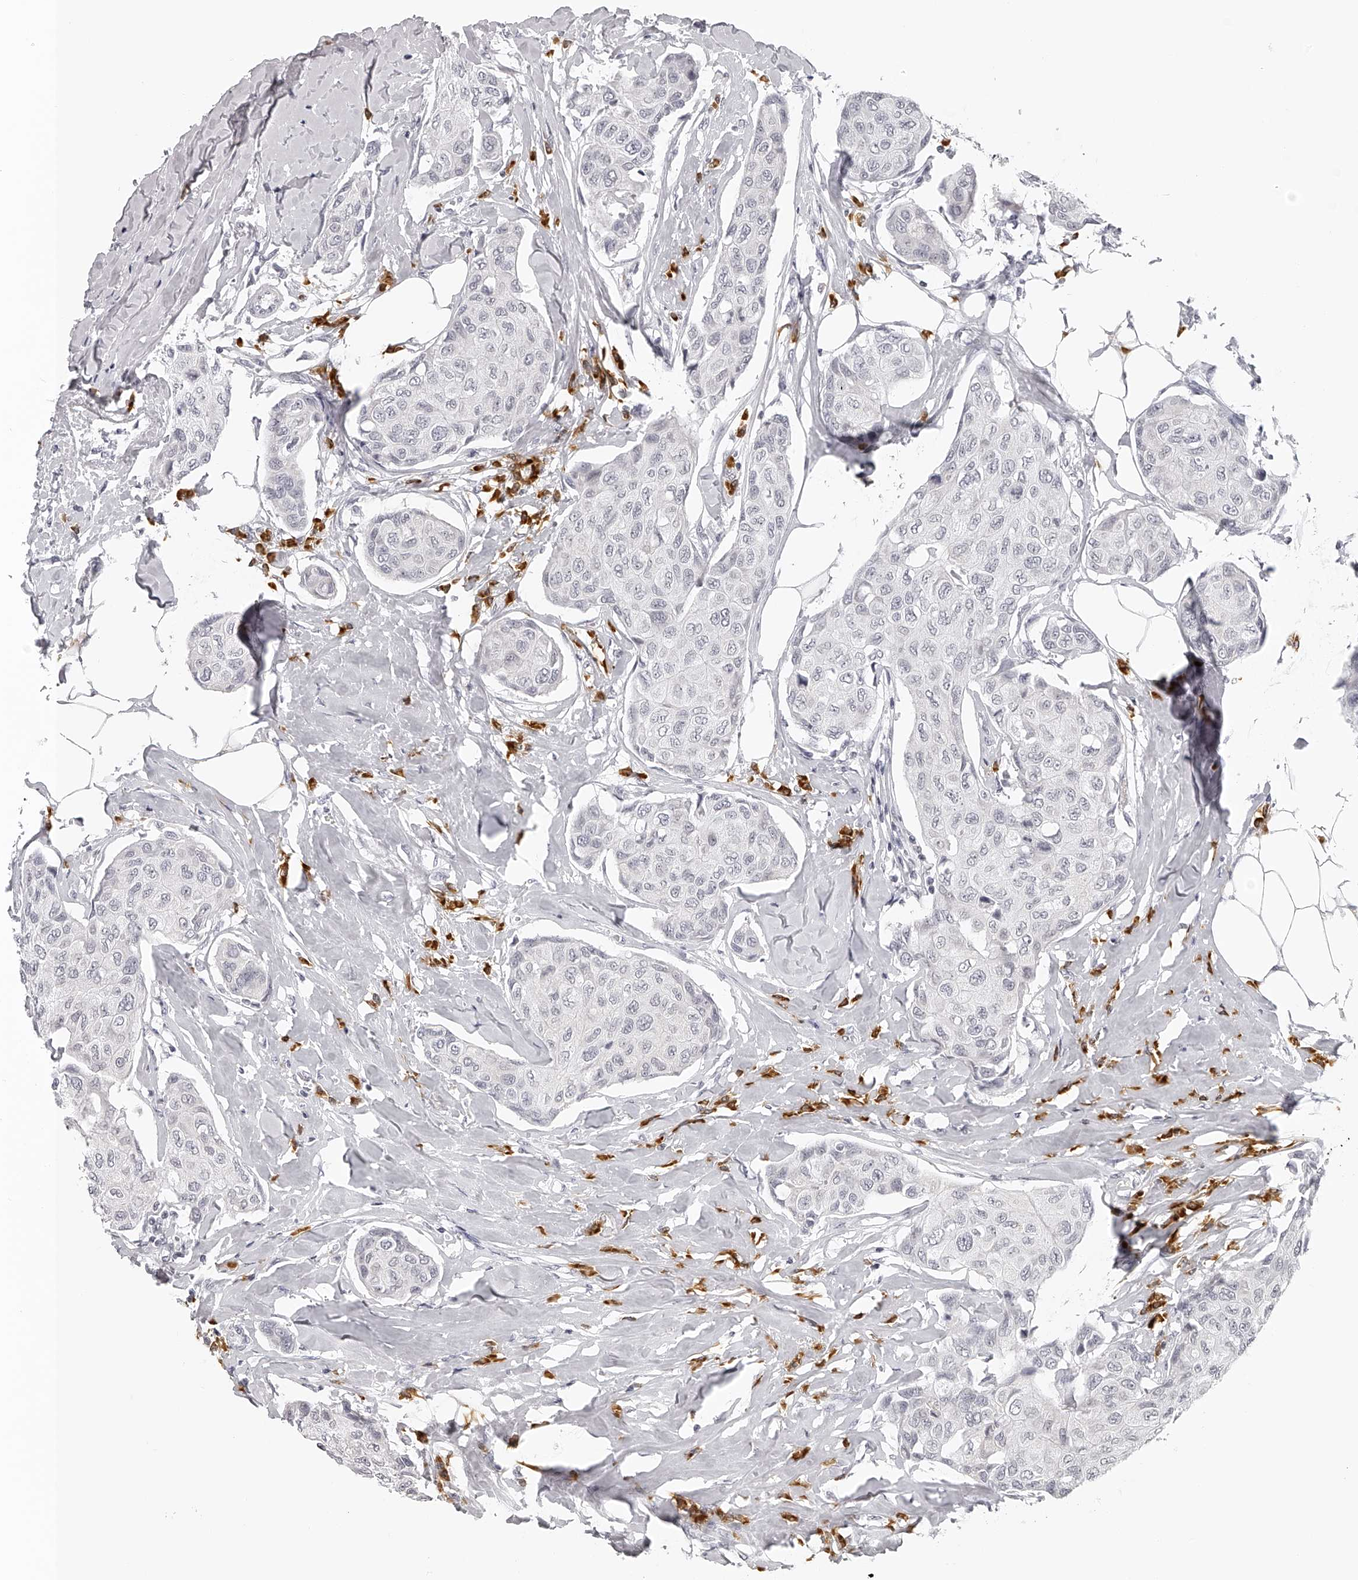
{"staining": {"intensity": "negative", "quantity": "none", "location": "none"}, "tissue": "breast cancer", "cell_type": "Tumor cells", "image_type": "cancer", "snomed": [{"axis": "morphology", "description": "Duct carcinoma"}, {"axis": "topography", "description": "Breast"}], "caption": "High magnification brightfield microscopy of breast cancer (invasive ductal carcinoma) stained with DAB (brown) and counterstained with hematoxylin (blue): tumor cells show no significant staining.", "gene": "SEC11C", "patient": {"sex": "female", "age": 80}}